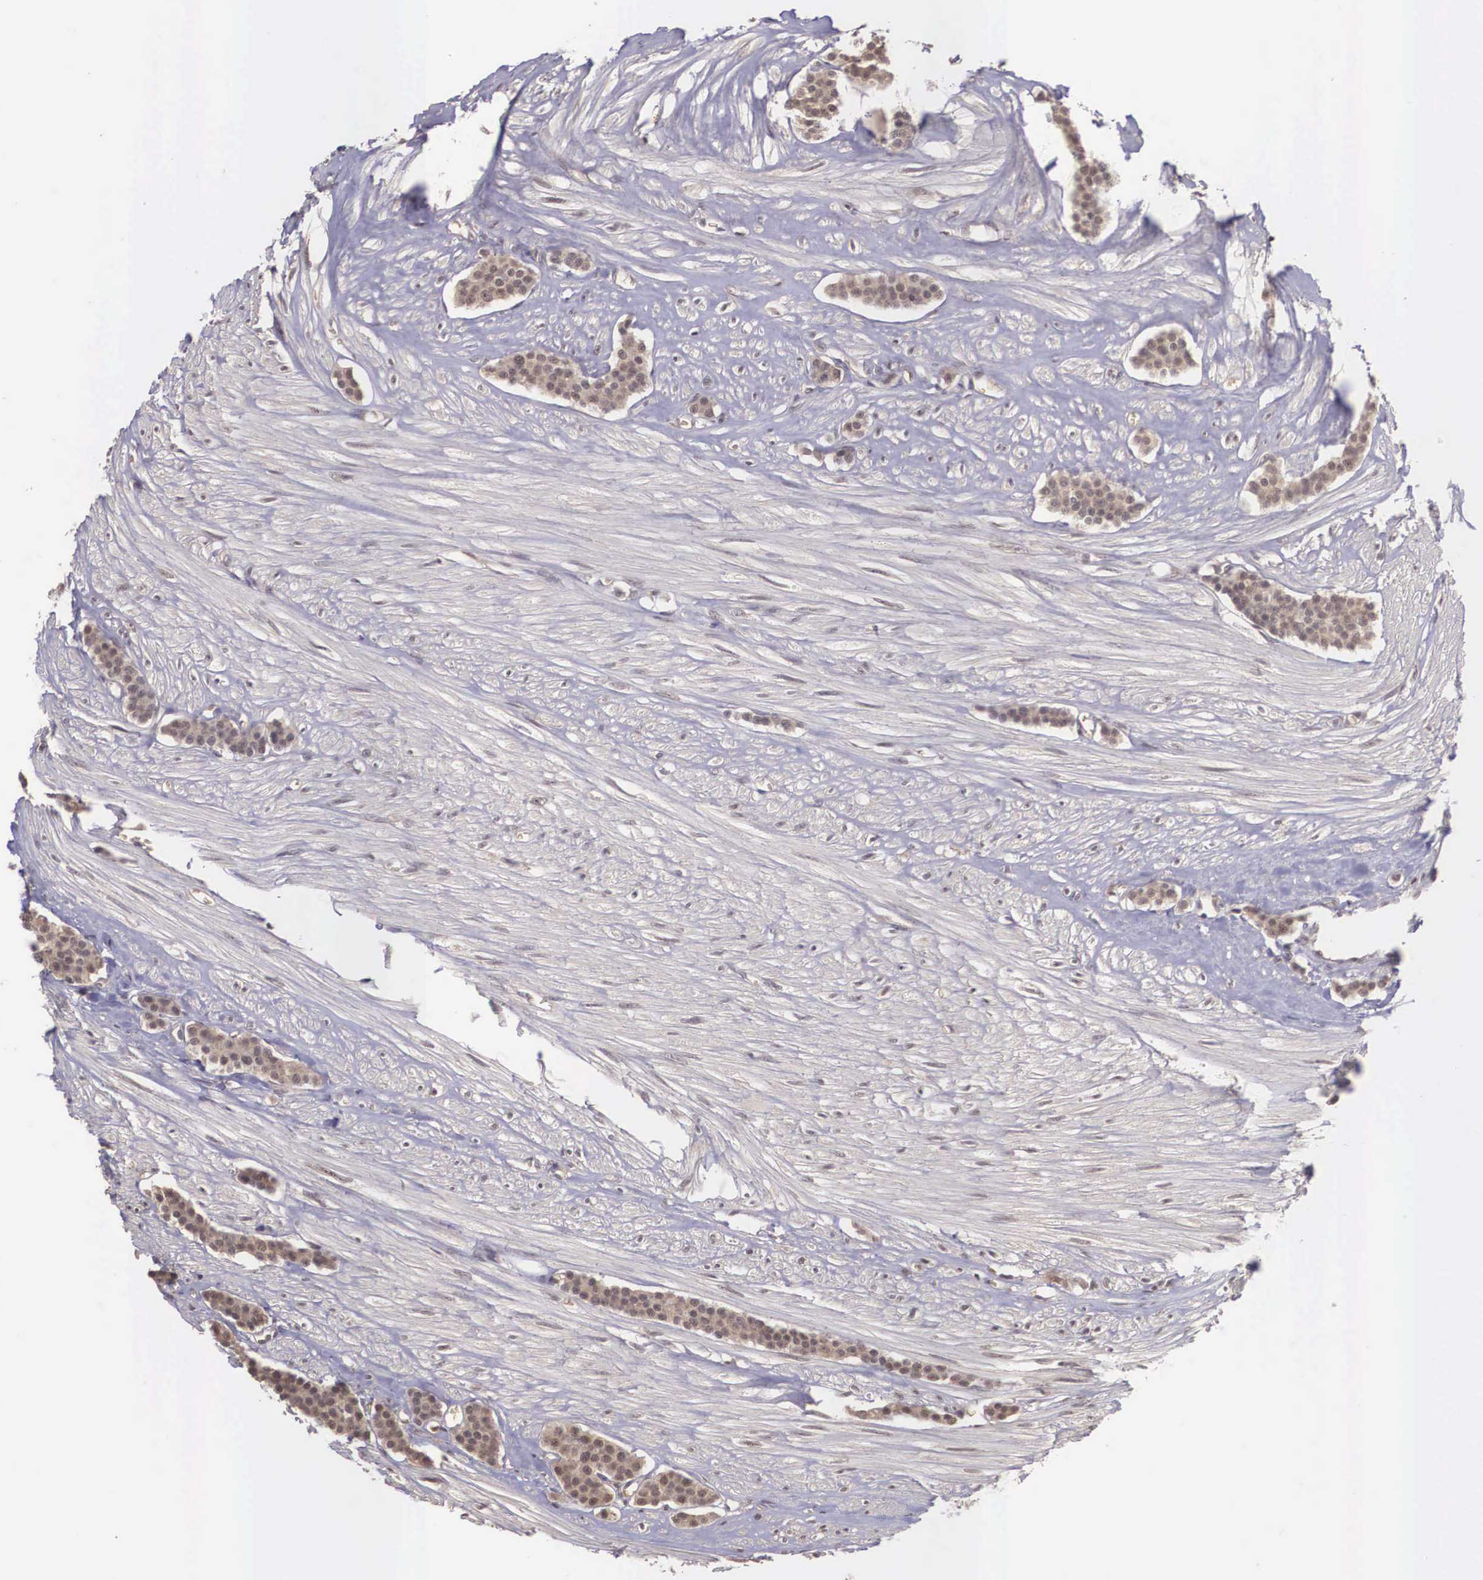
{"staining": {"intensity": "weak", "quantity": ">75%", "location": "cytoplasmic/membranous"}, "tissue": "carcinoid", "cell_type": "Tumor cells", "image_type": "cancer", "snomed": [{"axis": "morphology", "description": "Carcinoid, malignant, NOS"}, {"axis": "topography", "description": "Small intestine"}], "caption": "Approximately >75% of tumor cells in human carcinoid reveal weak cytoplasmic/membranous protein expression as visualized by brown immunohistochemical staining.", "gene": "VASH1", "patient": {"sex": "male", "age": 60}}